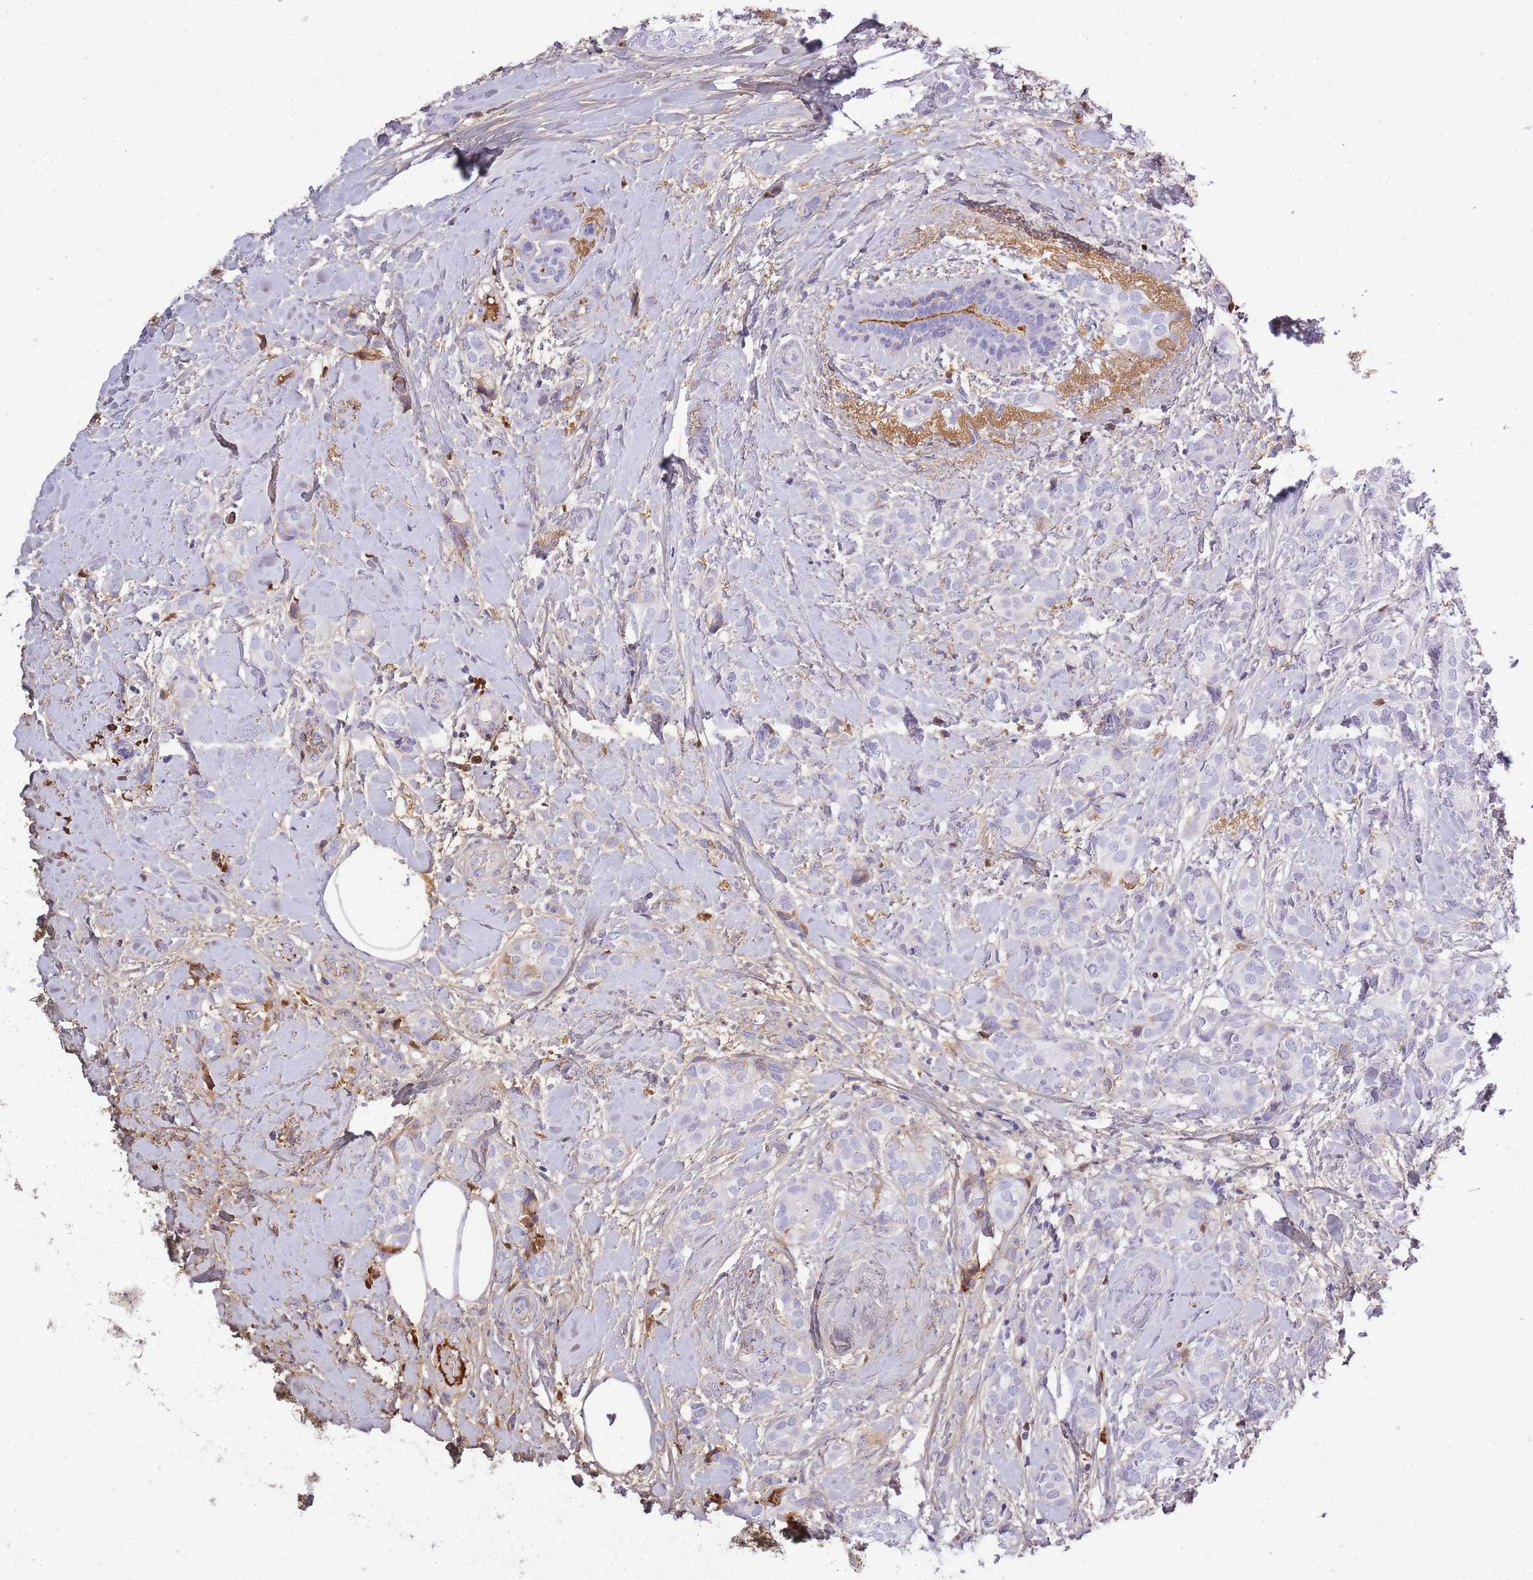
{"staining": {"intensity": "negative", "quantity": "none", "location": "none"}, "tissue": "breast cancer", "cell_type": "Tumor cells", "image_type": "cancer", "snomed": [{"axis": "morphology", "description": "Duct carcinoma"}, {"axis": "topography", "description": "Breast"}], "caption": "Immunohistochemistry (IHC) photomicrograph of human breast cancer (invasive ductal carcinoma) stained for a protein (brown), which reveals no staining in tumor cells.", "gene": "IGKV1D-42", "patient": {"sex": "female", "age": 73}}